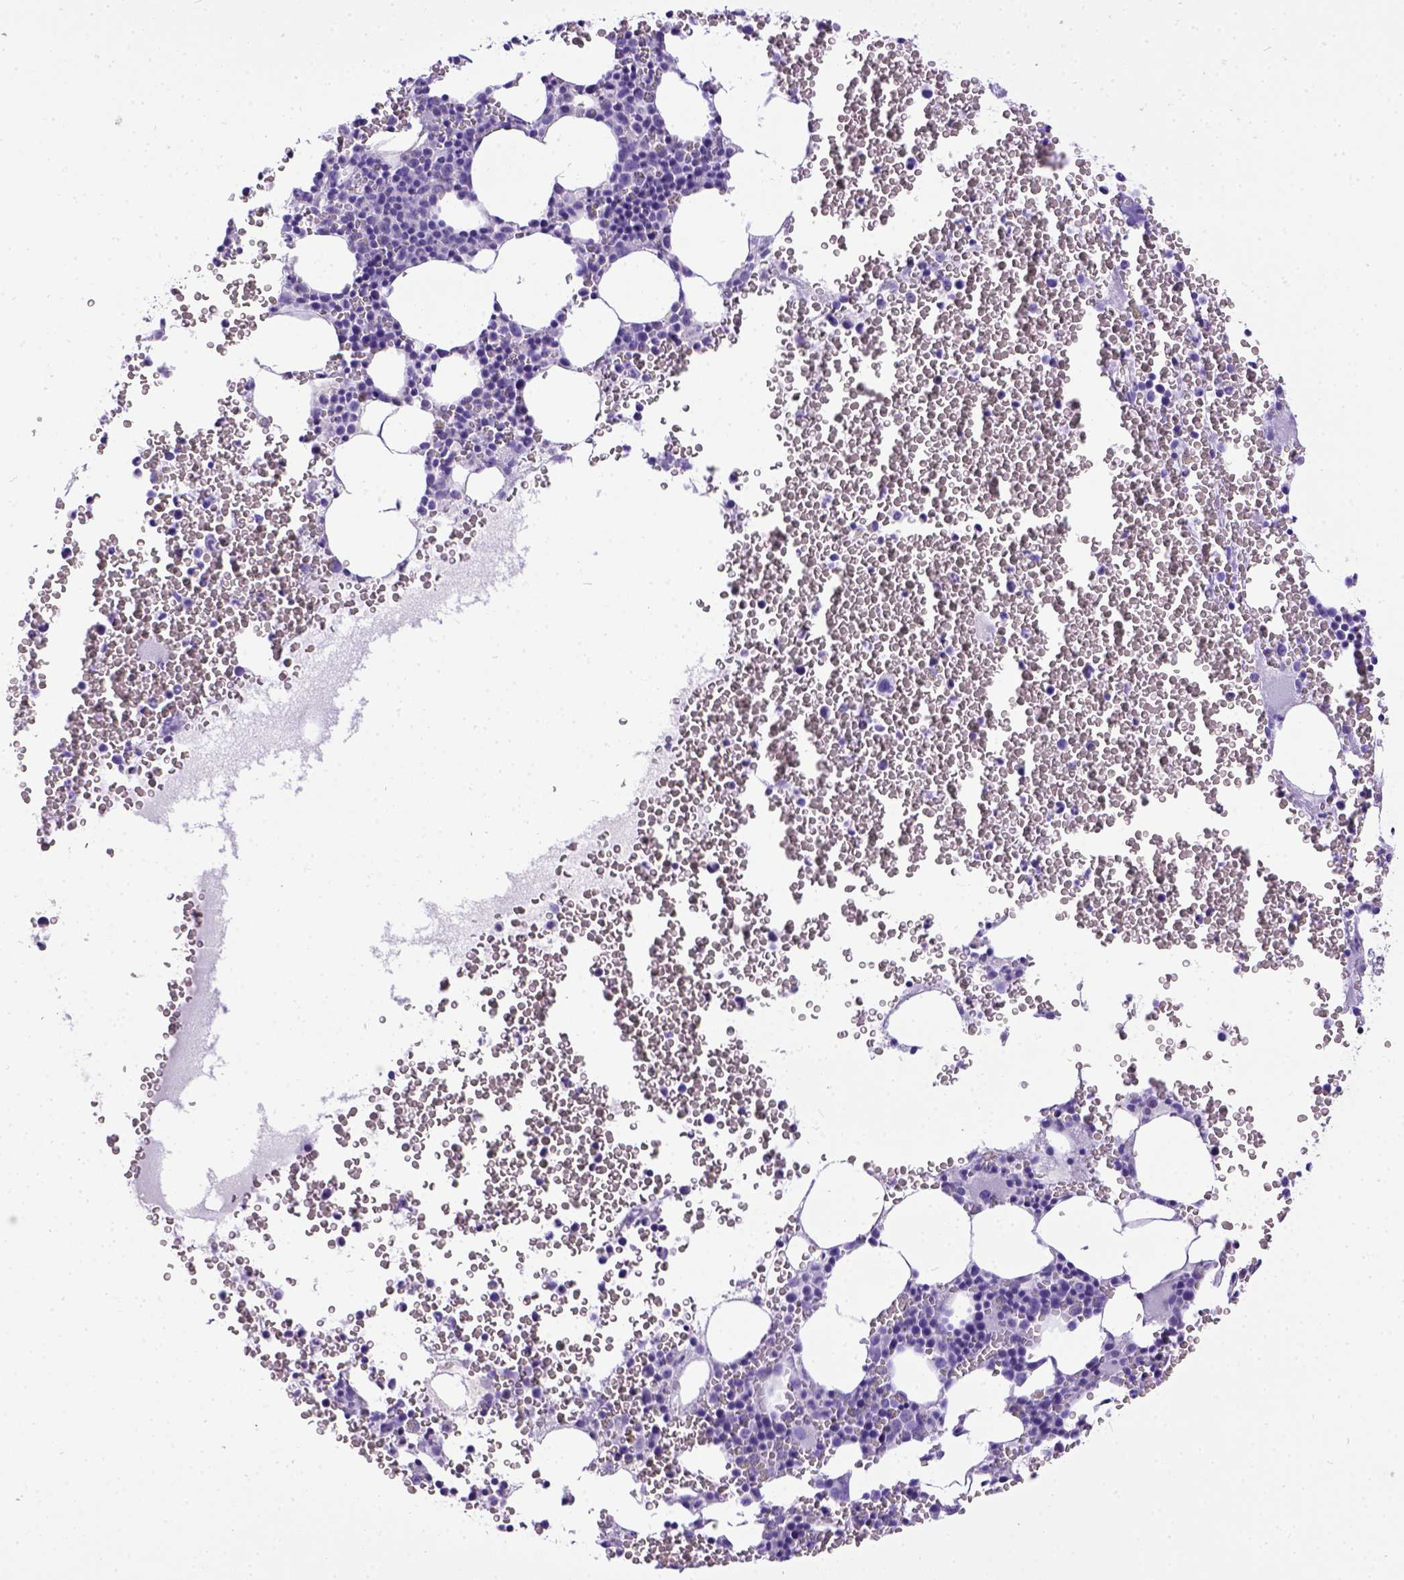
{"staining": {"intensity": "negative", "quantity": "none", "location": "none"}, "tissue": "bone marrow", "cell_type": "Hematopoietic cells", "image_type": "normal", "snomed": [{"axis": "morphology", "description": "Normal tissue, NOS"}, {"axis": "topography", "description": "Bone marrow"}], "caption": "Bone marrow stained for a protein using immunohistochemistry exhibits no staining hematopoietic cells.", "gene": "ESR1", "patient": {"sex": "male", "age": 82}}